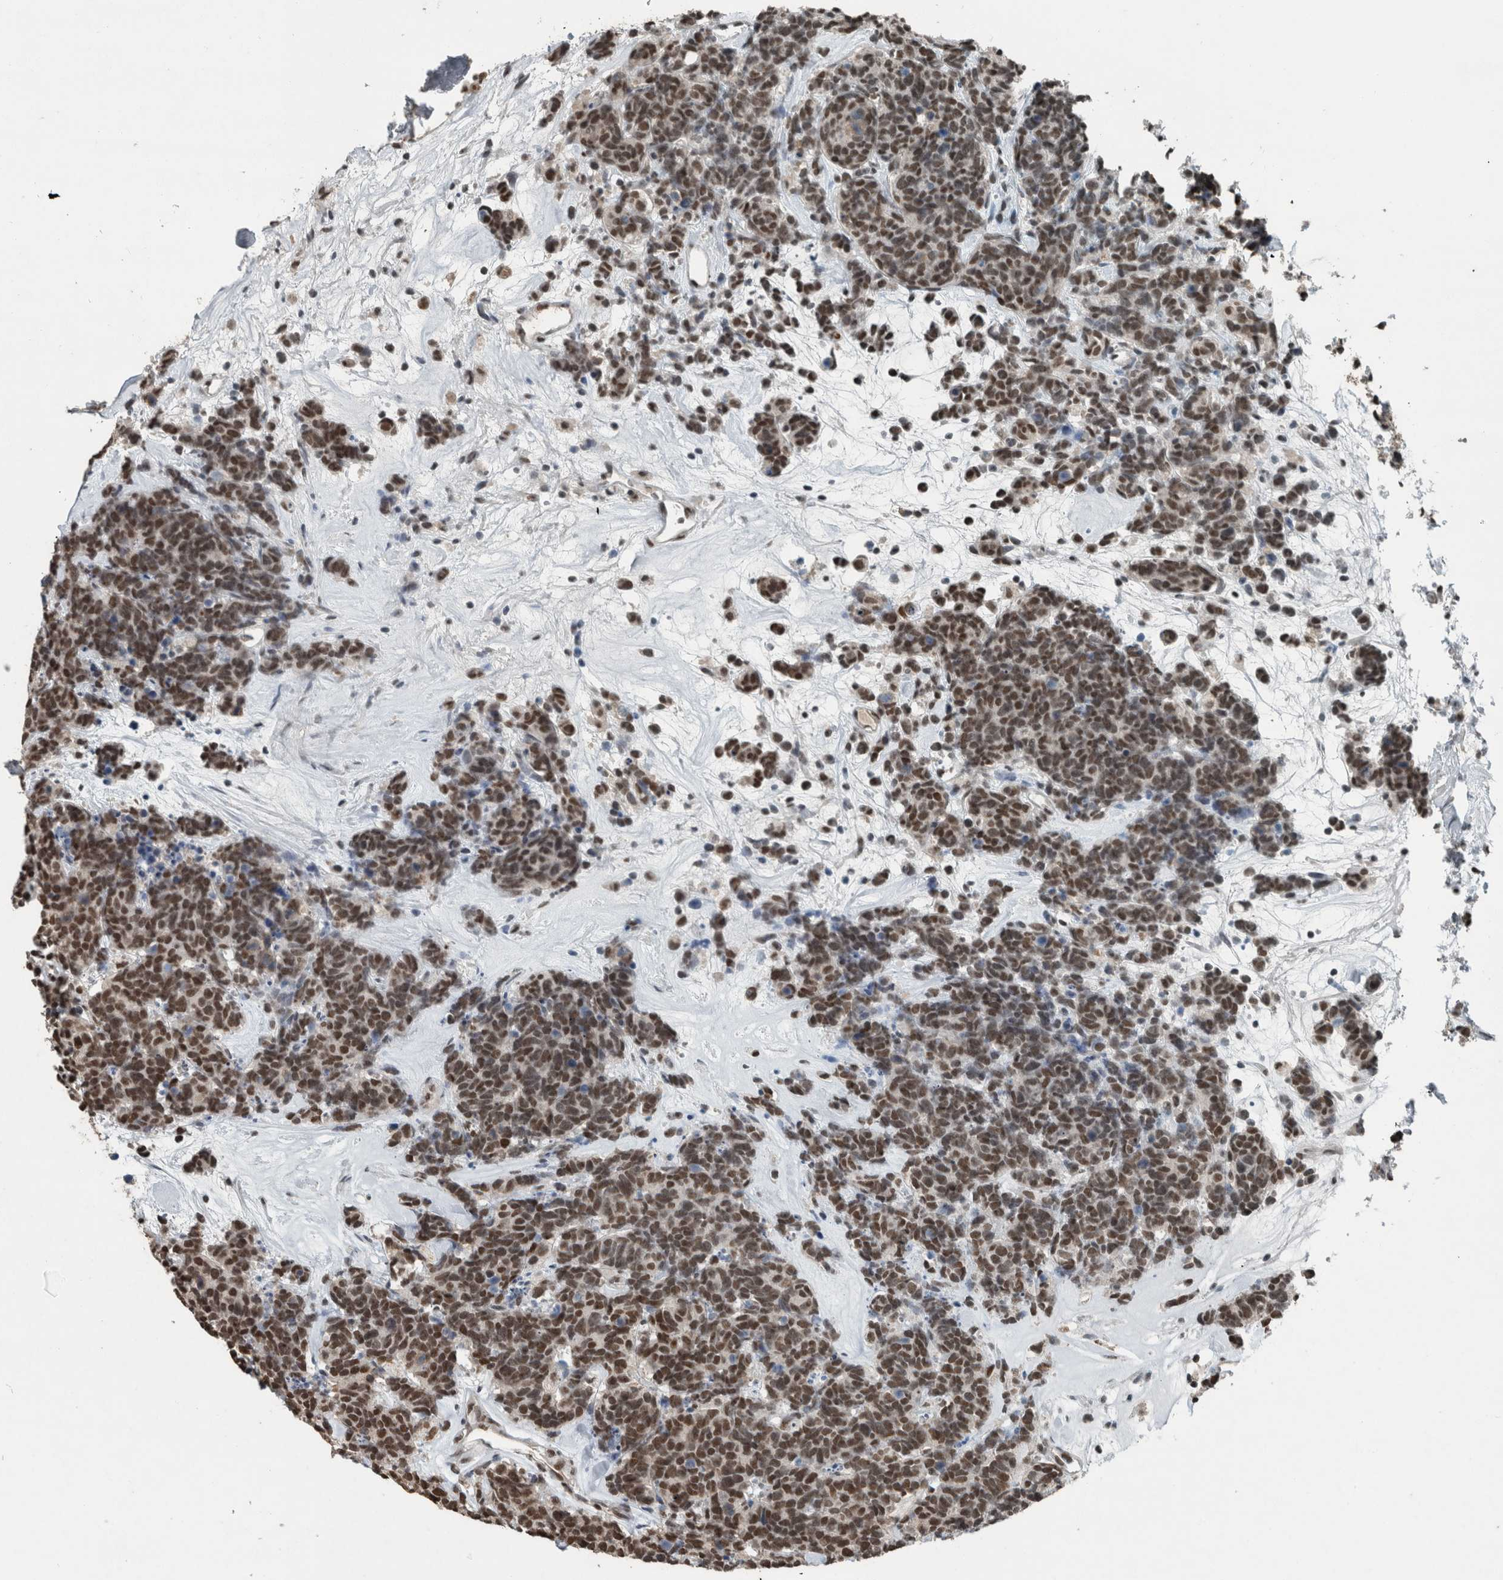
{"staining": {"intensity": "moderate", "quantity": ">75%", "location": "nuclear"}, "tissue": "carcinoid", "cell_type": "Tumor cells", "image_type": "cancer", "snomed": [{"axis": "morphology", "description": "Carcinoma, NOS"}, {"axis": "morphology", "description": "Carcinoid, malignant, NOS"}, {"axis": "topography", "description": "Urinary bladder"}], "caption": "Carcinoid stained with DAB (3,3'-diaminobenzidine) immunohistochemistry (IHC) reveals medium levels of moderate nuclear expression in about >75% of tumor cells.", "gene": "ZNF24", "patient": {"sex": "male", "age": 57}}